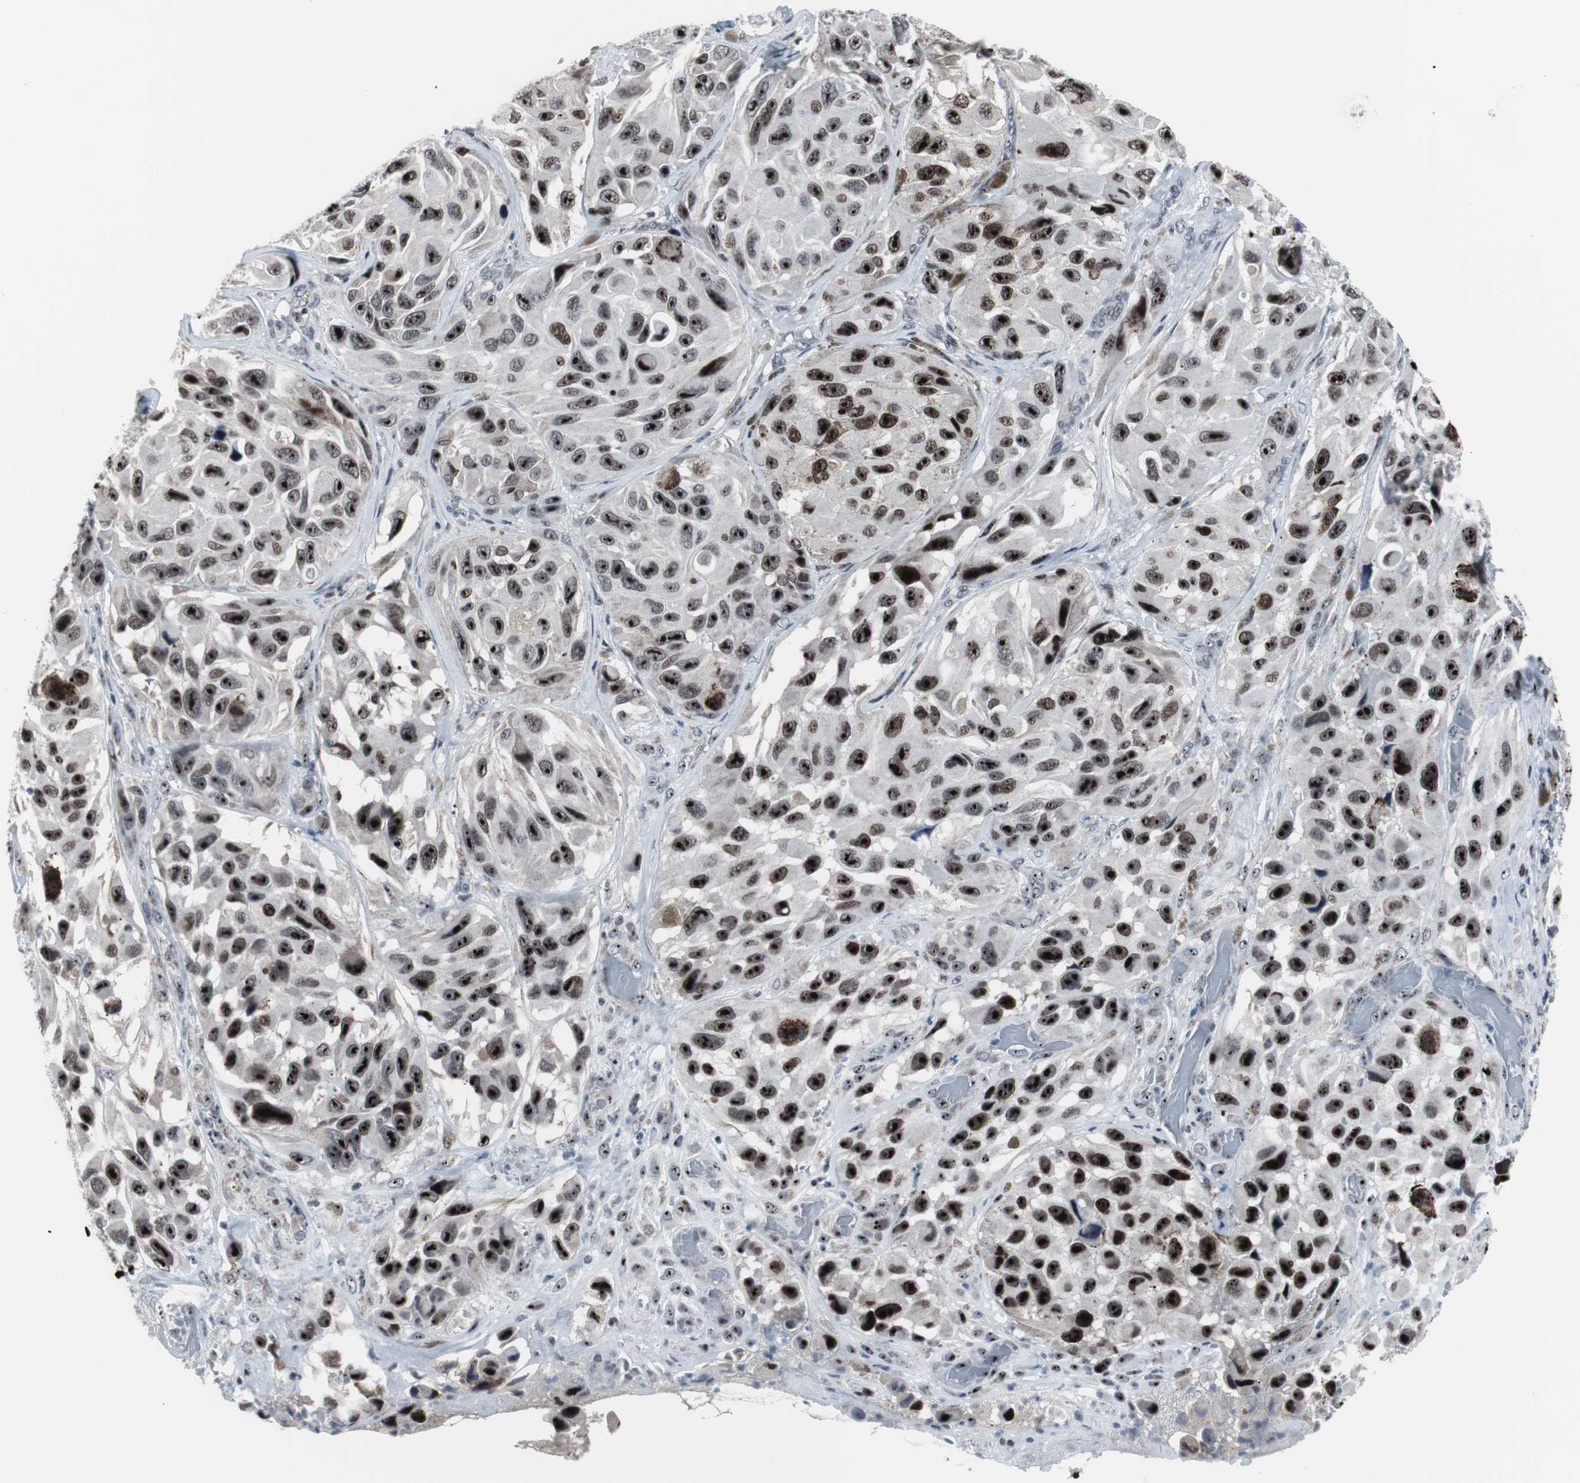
{"staining": {"intensity": "strong", "quantity": ">75%", "location": "nuclear"}, "tissue": "melanoma", "cell_type": "Tumor cells", "image_type": "cancer", "snomed": [{"axis": "morphology", "description": "Malignant melanoma, NOS"}, {"axis": "topography", "description": "Skin"}], "caption": "There is high levels of strong nuclear positivity in tumor cells of malignant melanoma, as demonstrated by immunohistochemical staining (brown color).", "gene": "DOK1", "patient": {"sex": "female", "age": 73}}